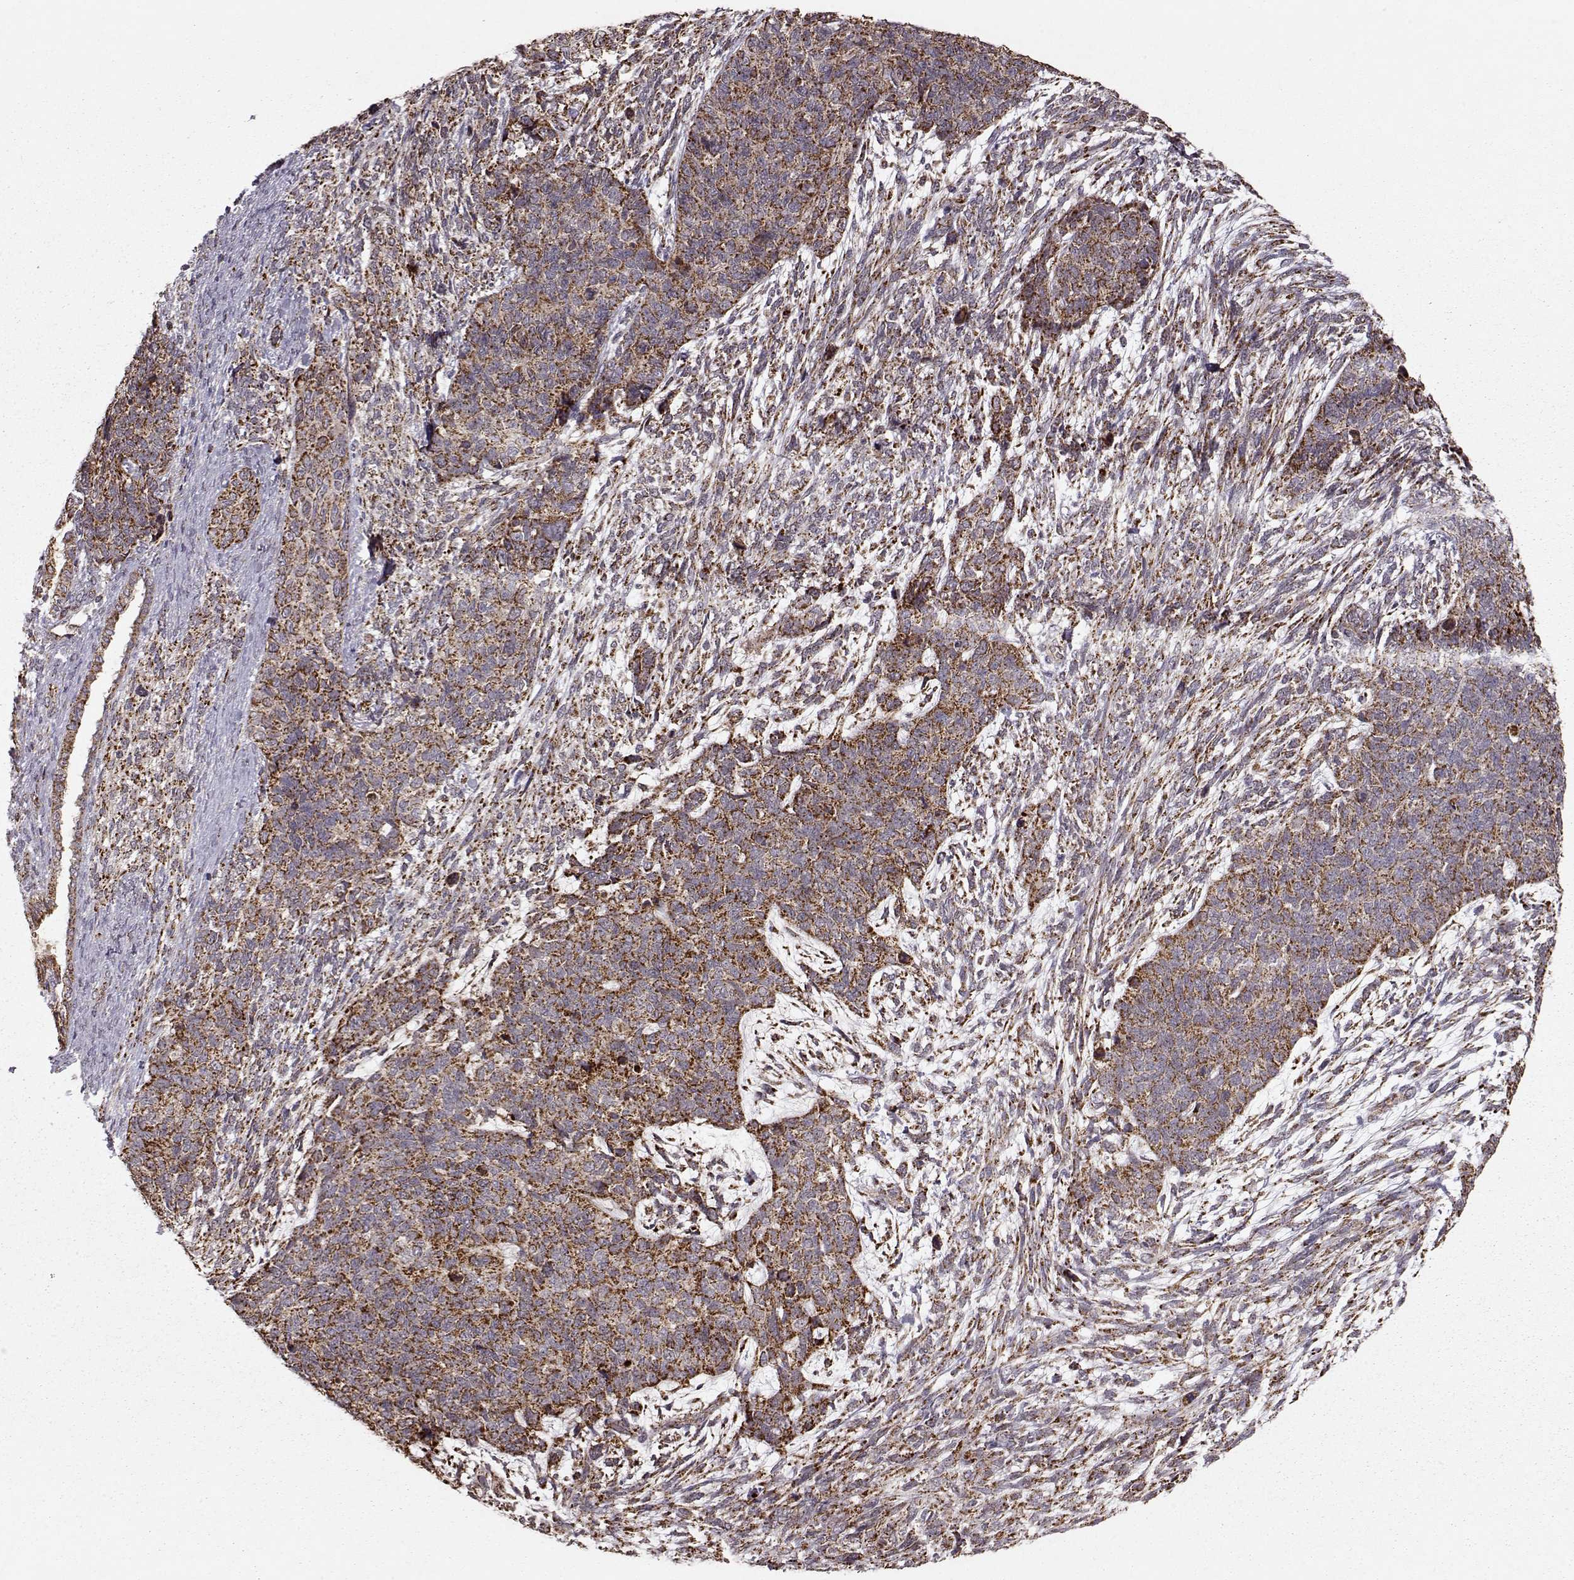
{"staining": {"intensity": "strong", "quantity": ">75%", "location": "cytoplasmic/membranous"}, "tissue": "cervical cancer", "cell_type": "Tumor cells", "image_type": "cancer", "snomed": [{"axis": "morphology", "description": "Squamous cell carcinoma, NOS"}, {"axis": "topography", "description": "Cervix"}], "caption": "Tumor cells display high levels of strong cytoplasmic/membranous expression in approximately >75% of cells in human cervical squamous cell carcinoma.", "gene": "CMTM3", "patient": {"sex": "female", "age": 63}}